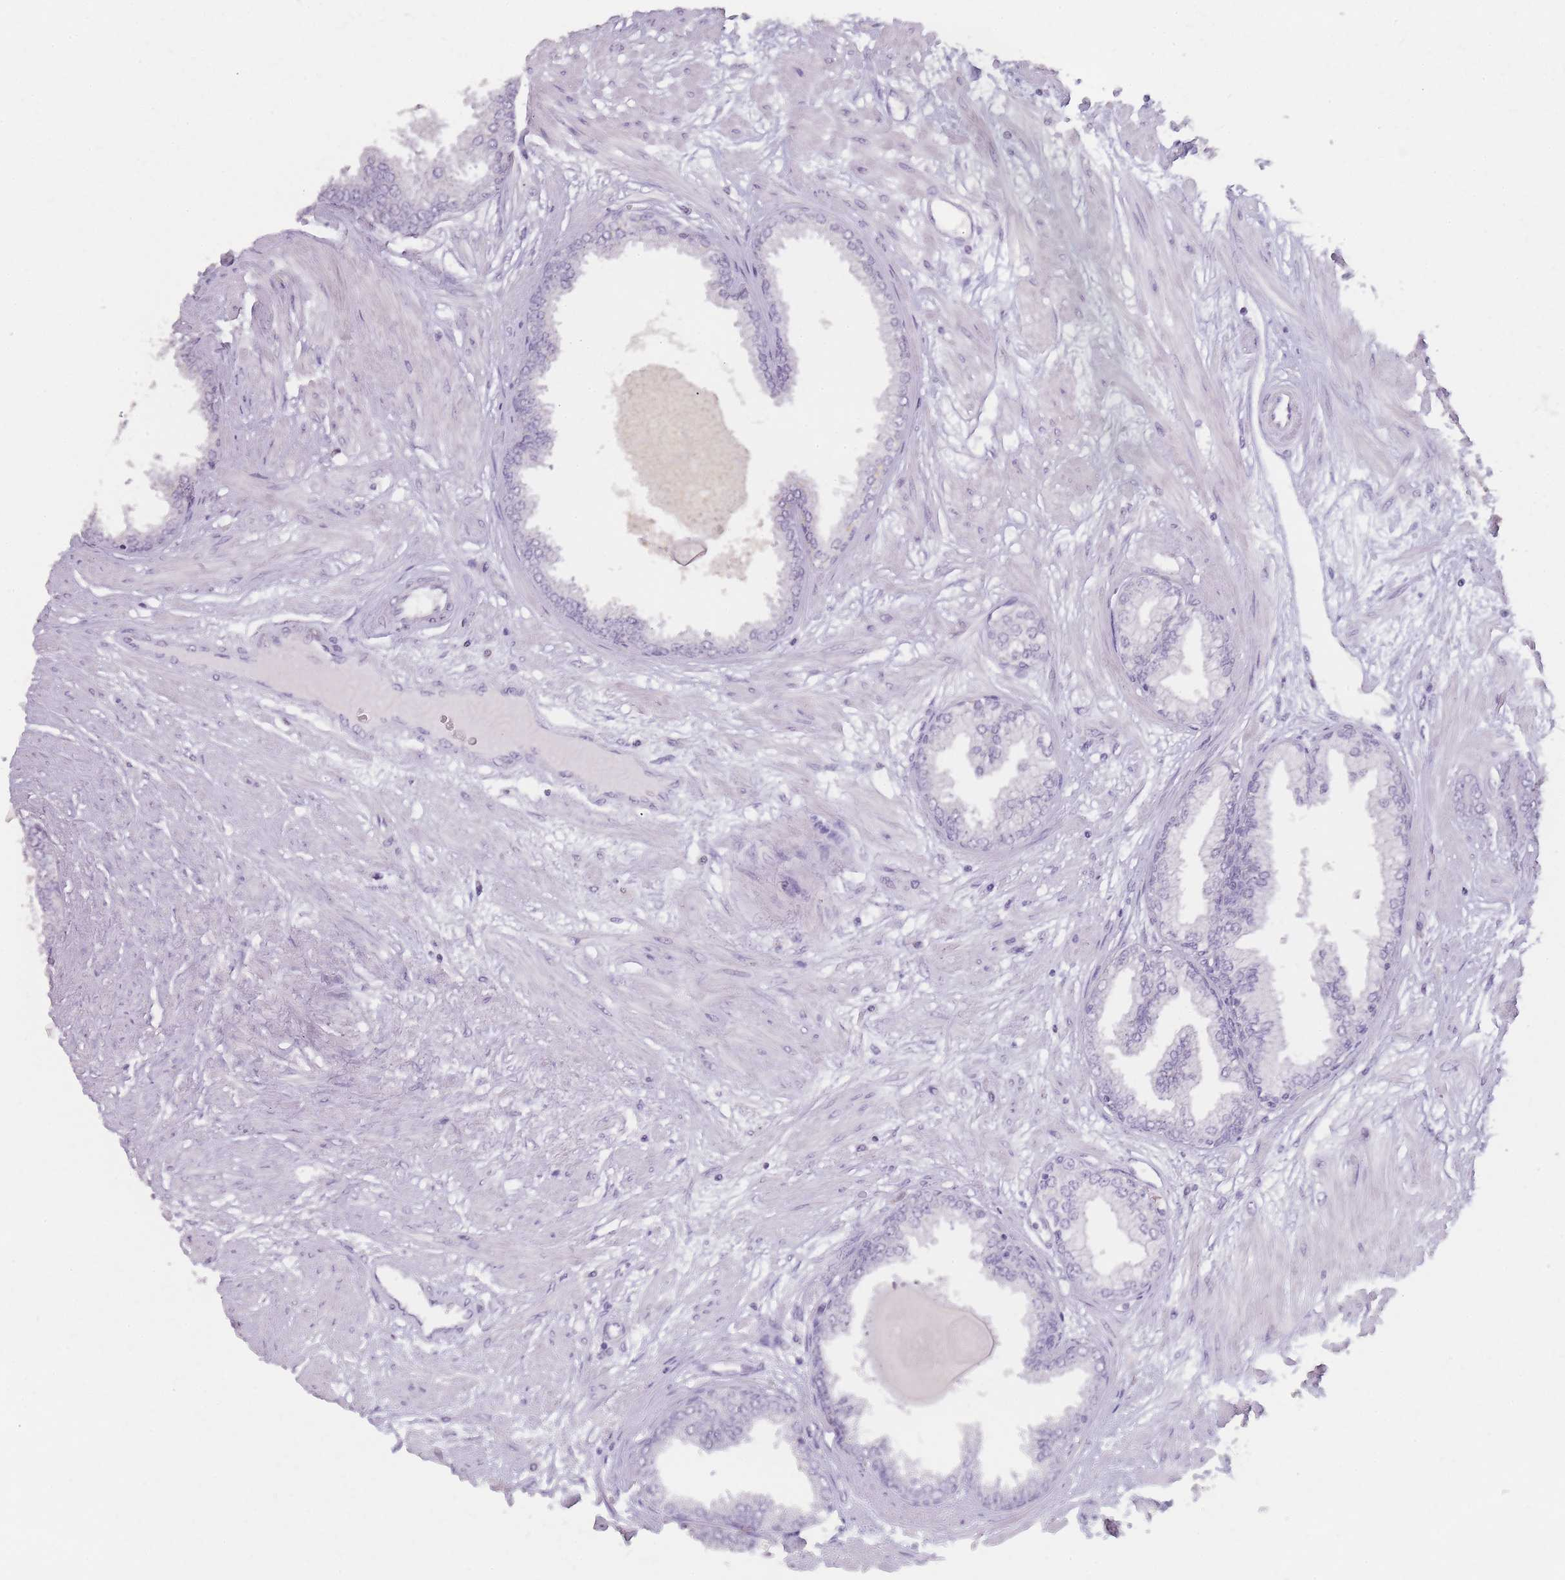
{"staining": {"intensity": "negative", "quantity": "none", "location": "none"}, "tissue": "prostate cancer", "cell_type": "Tumor cells", "image_type": "cancer", "snomed": [{"axis": "morphology", "description": "Adenocarcinoma, Low grade"}, {"axis": "topography", "description": "Prostate"}], "caption": "The histopathology image demonstrates no significant staining in tumor cells of prostate low-grade adenocarcinoma.", "gene": "INS", "patient": {"sex": "male", "age": 64}}